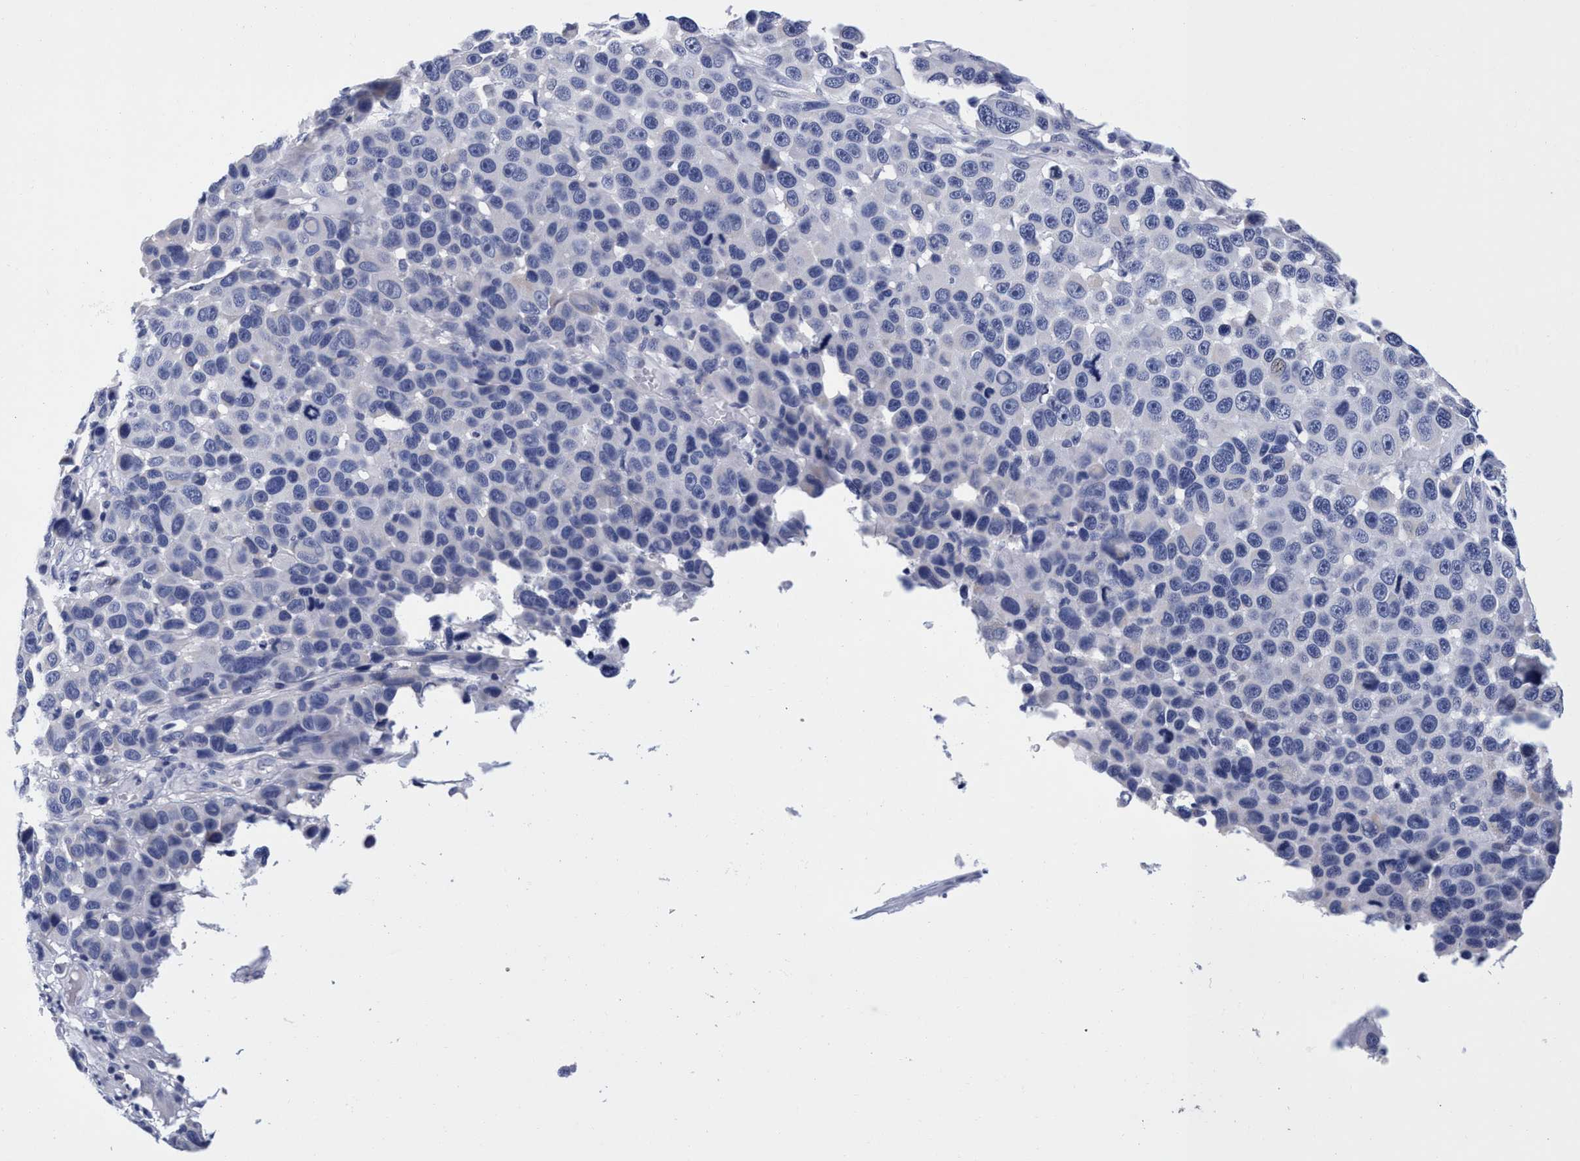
{"staining": {"intensity": "negative", "quantity": "none", "location": "none"}, "tissue": "melanoma", "cell_type": "Tumor cells", "image_type": "cancer", "snomed": [{"axis": "morphology", "description": "Malignant melanoma, NOS"}, {"axis": "topography", "description": "Skin"}], "caption": "IHC micrograph of neoplastic tissue: human melanoma stained with DAB (3,3'-diaminobenzidine) demonstrates no significant protein expression in tumor cells.", "gene": "PLPPR1", "patient": {"sex": "male", "age": 53}}